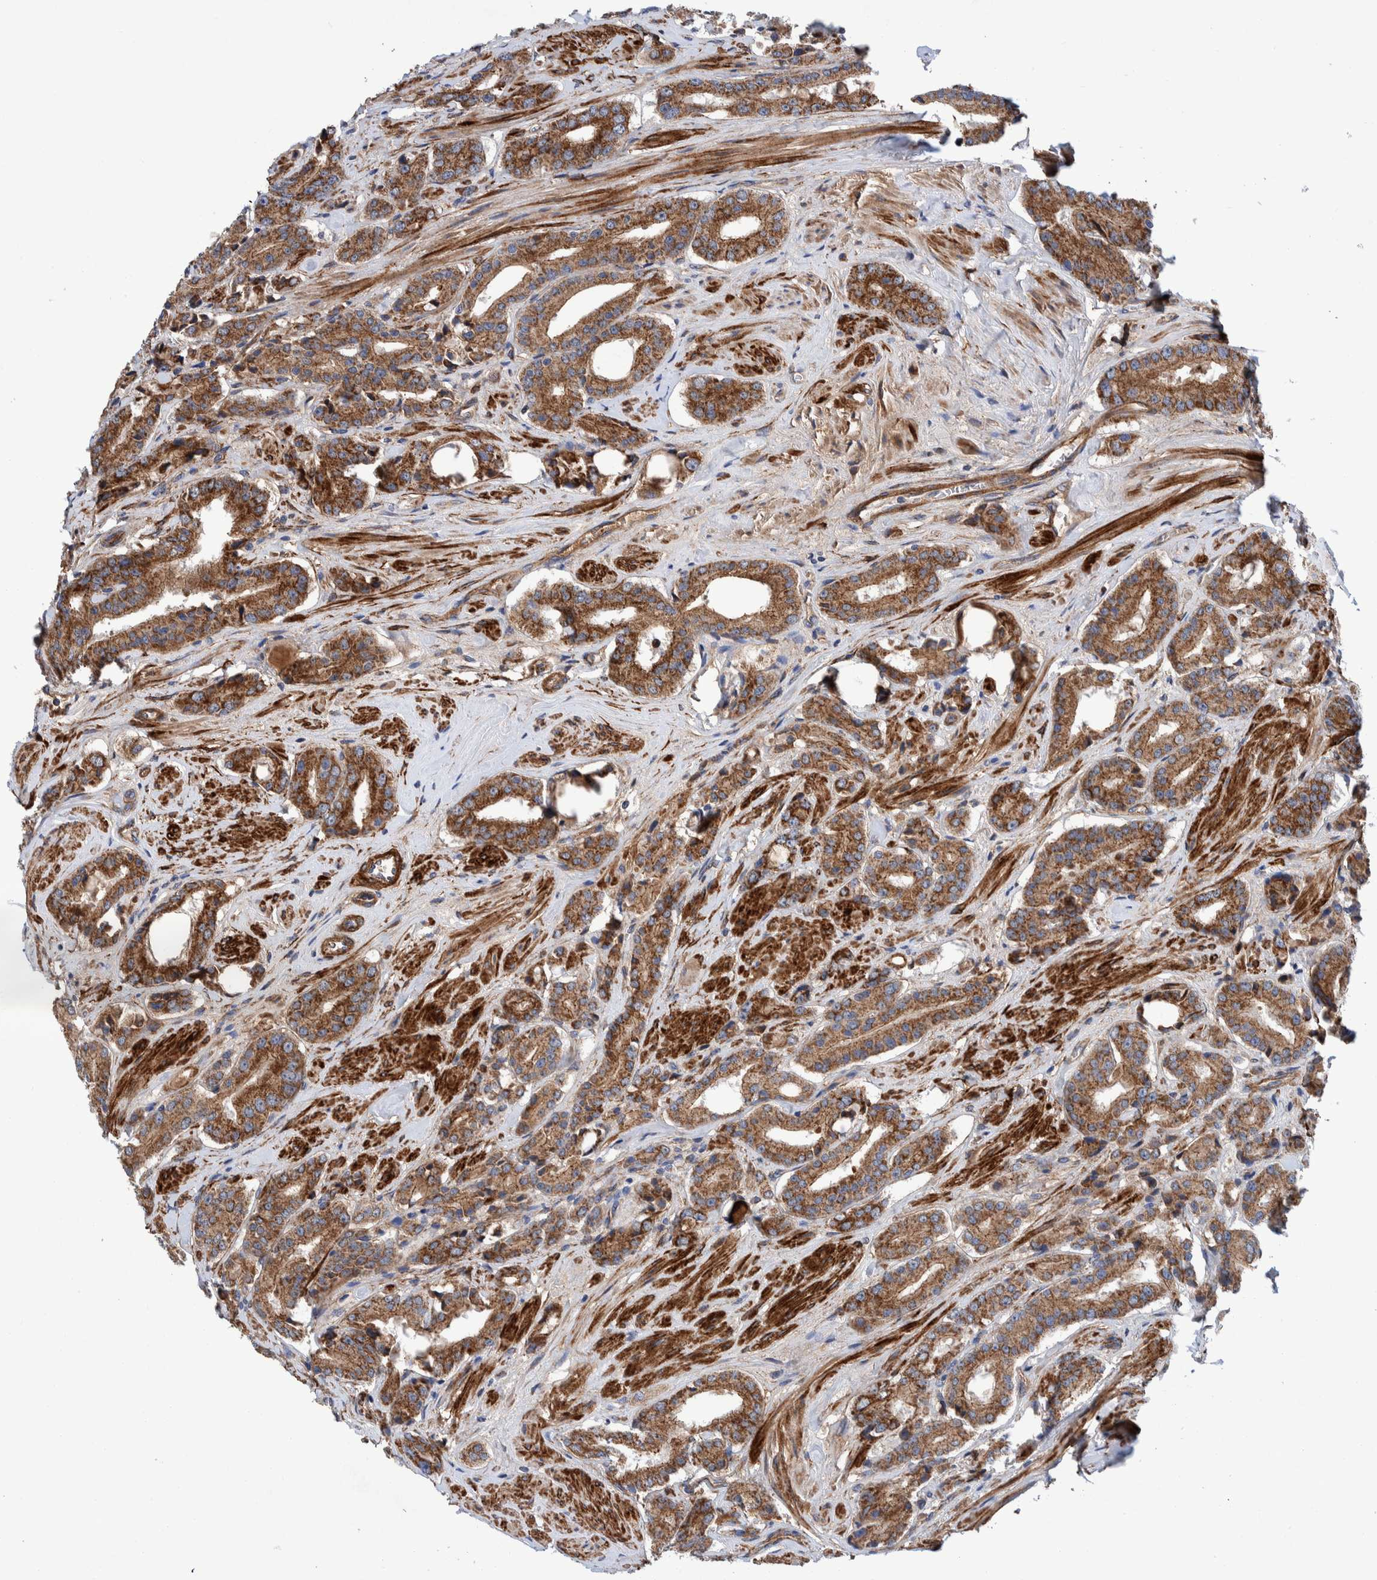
{"staining": {"intensity": "strong", "quantity": ">75%", "location": "cytoplasmic/membranous"}, "tissue": "prostate cancer", "cell_type": "Tumor cells", "image_type": "cancer", "snomed": [{"axis": "morphology", "description": "Adenocarcinoma, High grade"}, {"axis": "topography", "description": "Prostate"}], "caption": "High-power microscopy captured an immunohistochemistry (IHC) histopathology image of prostate cancer (high-grade adenocarcinoma), revealing strong cytoplasmic/membranous positivity in about >75% of tumor cells.", "gene": "SLC25A10", "patient": {"sex": "male", "age": 71}}